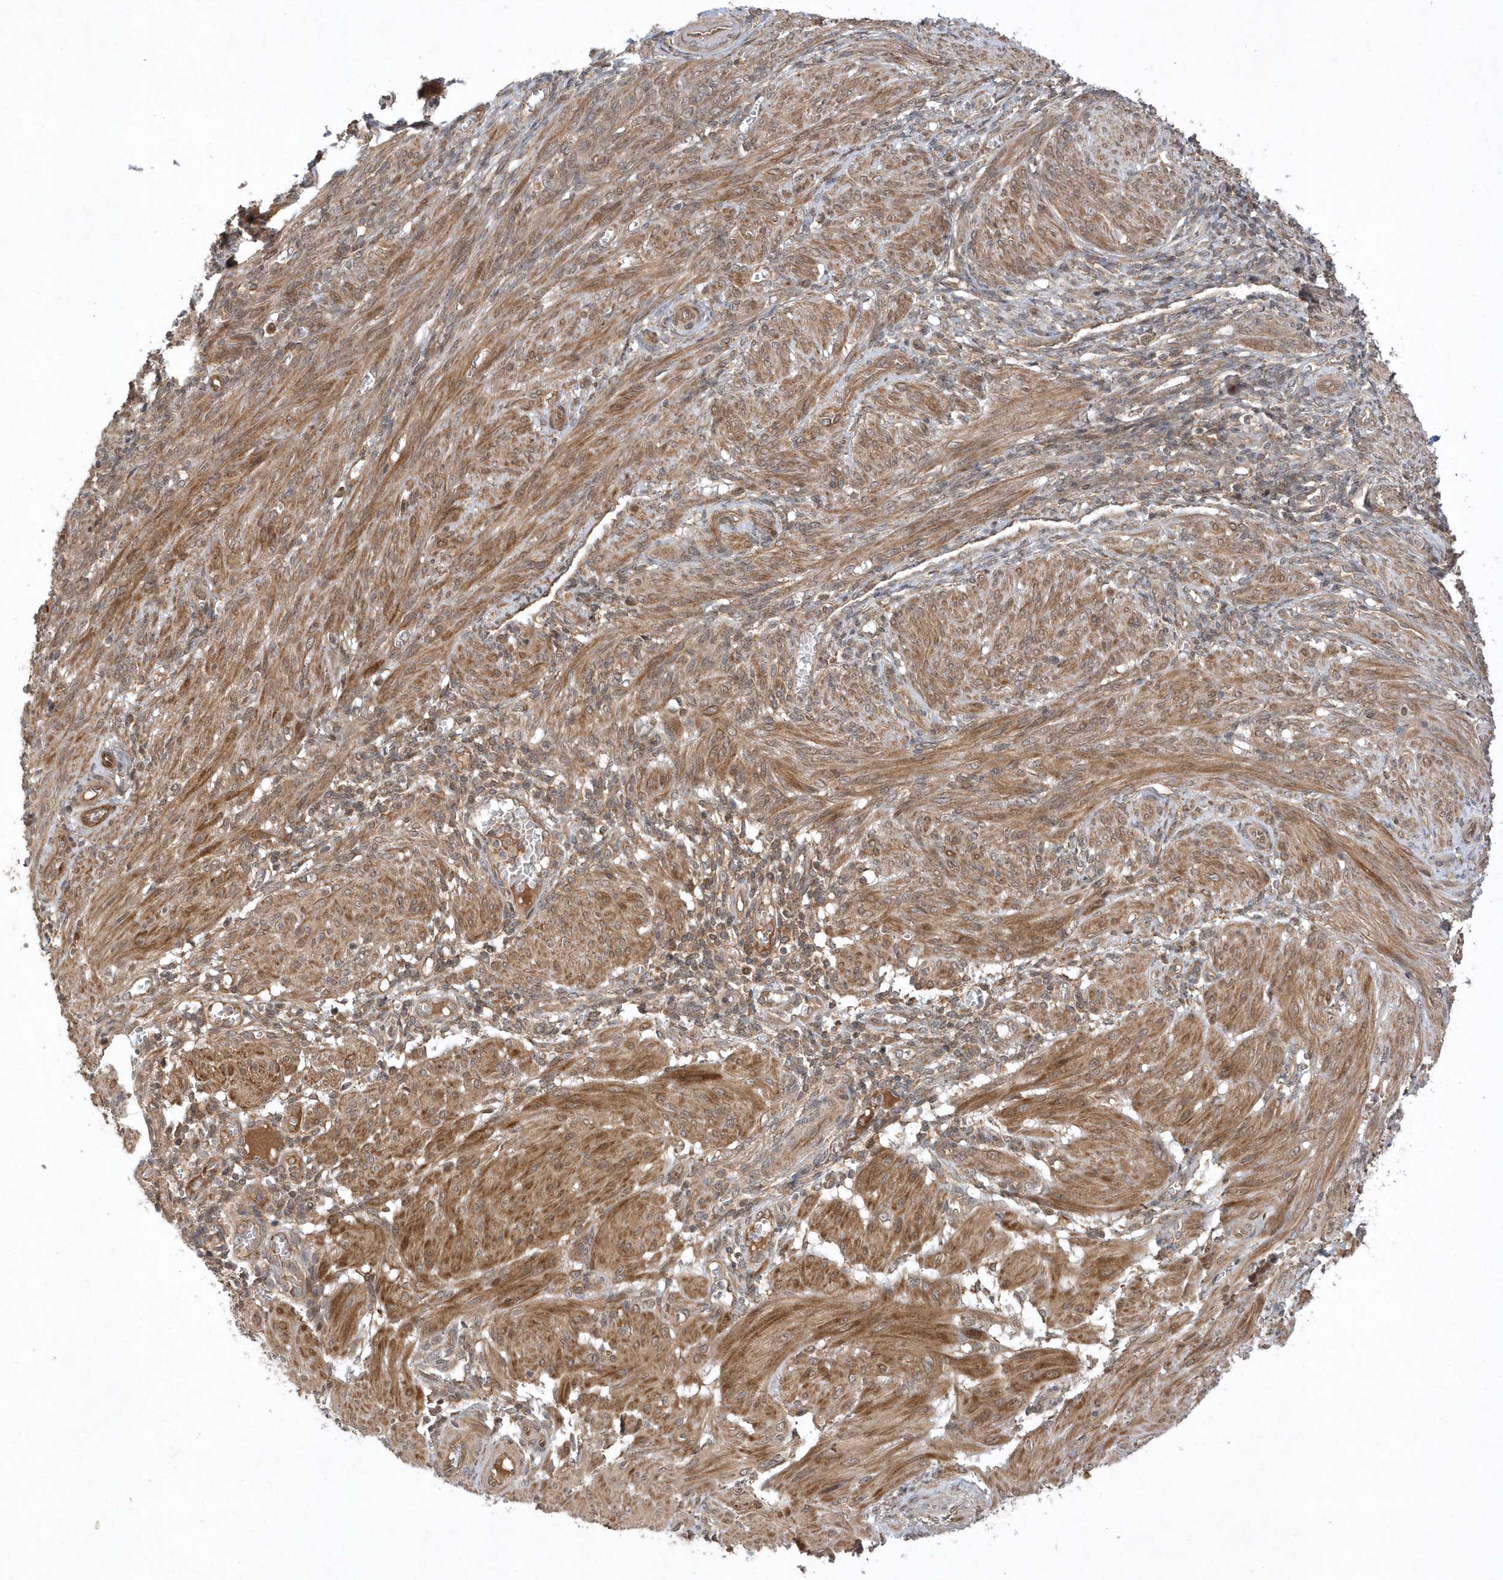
{"staining": {"intensity": "strong", "quantity": ">75%", "location": "cytoplasmic/membranous"}, "tissue": "smooth muscle", "cell_type": "Smooth muscle cells", "image_type": "normal", "snomed": [{"axis": "morphology", "description": "Normal tissue, NOS"}, {"axis": "topography", "description": "Smooth muscle"}], "caption": "Immunohistochemical staining of normal human smooth muscle reveals high levels of strong cytoplasmic/membranous staining in approximately >75% of smooth muscle cells.", "gene": "GFM2", "patient": {"sex": "female", "age": 39}}